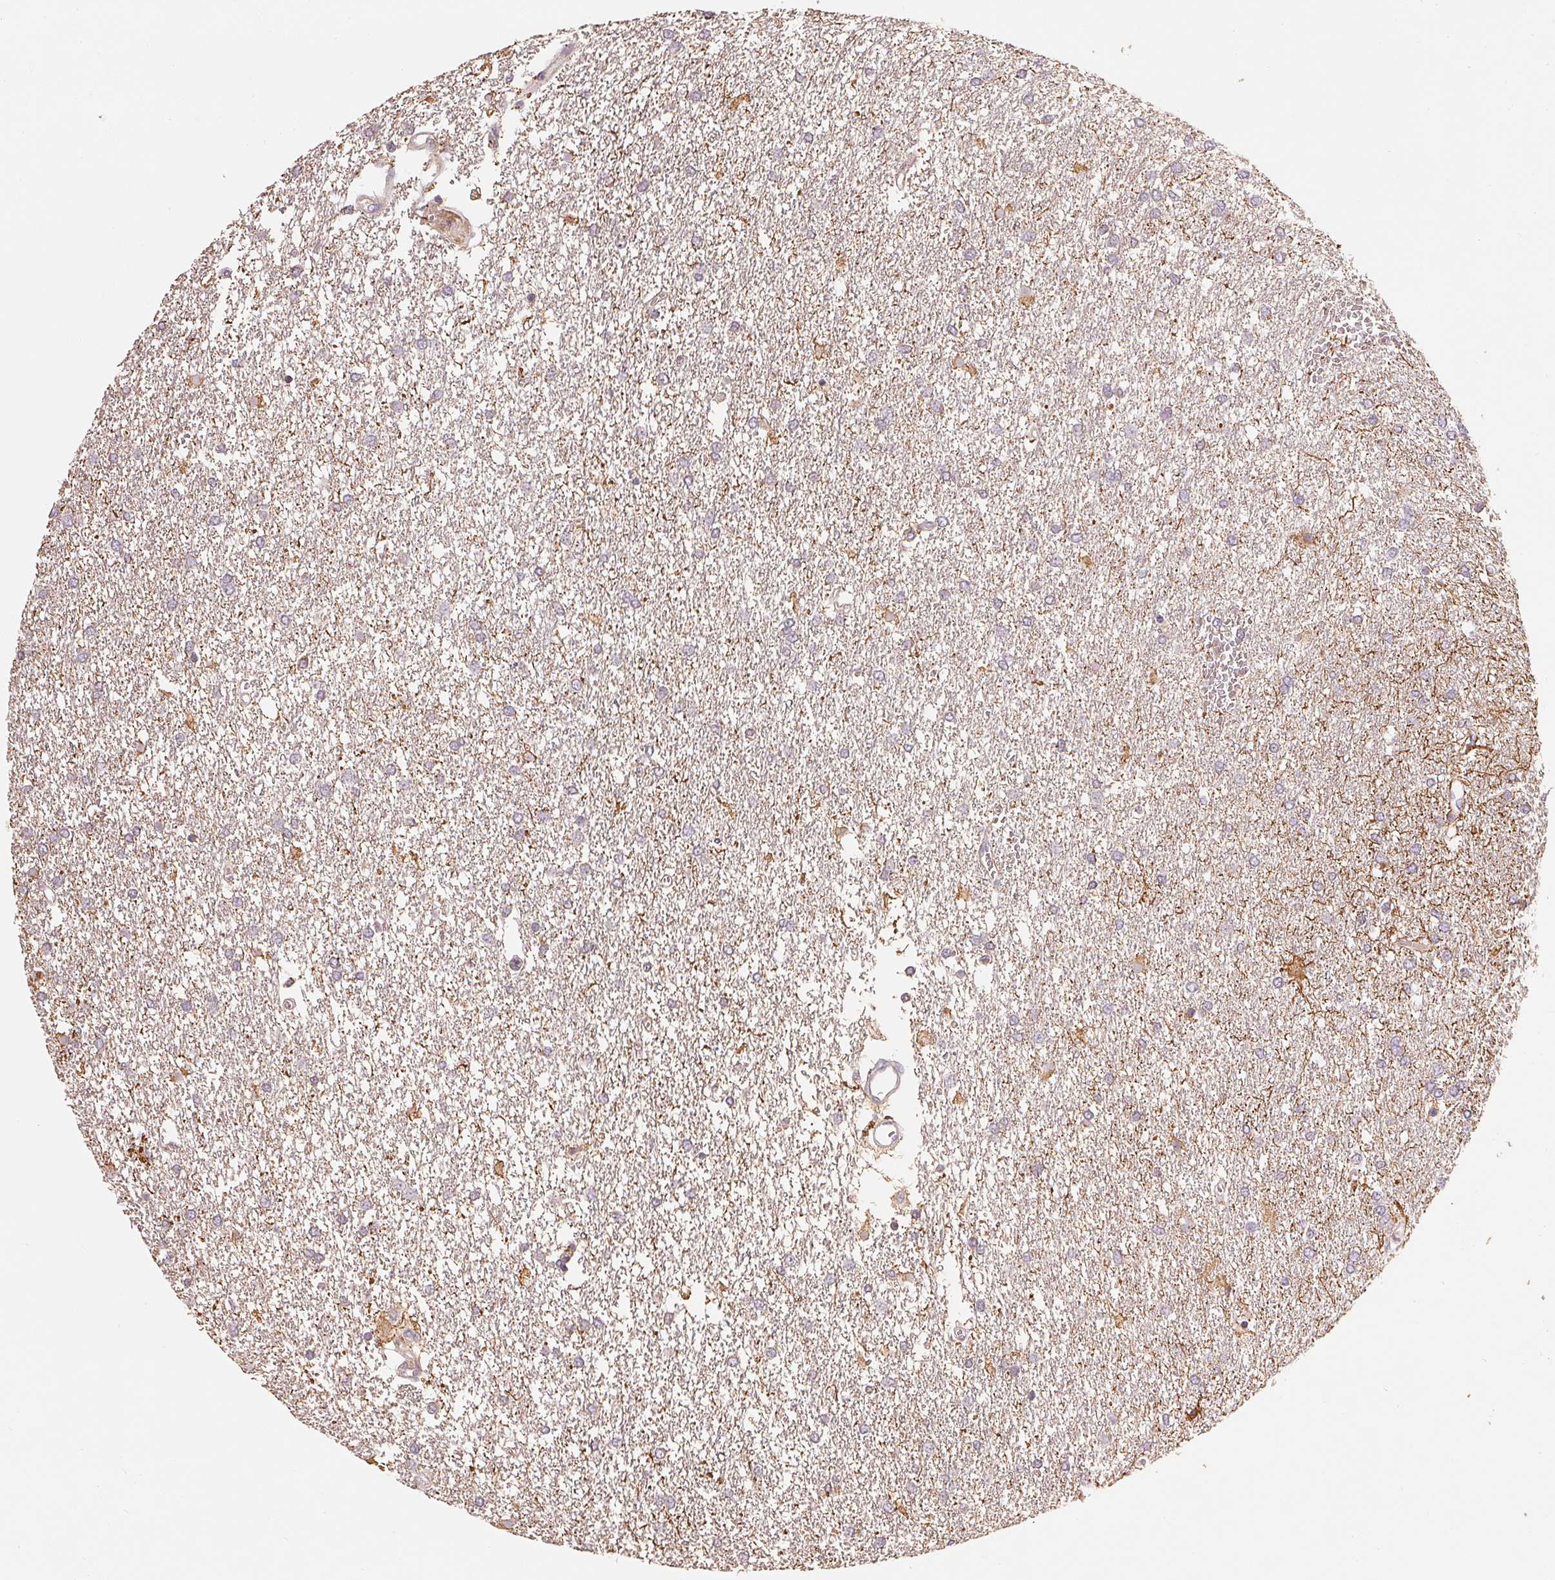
{"staining": {"intensity": "negative", "quantity": "none", "location": "none"}, "tissue": "glioma", "cell_type": "Tumor cells", "image_type": "cancer", "snomed": [{"axis": "morphology", "description": "Glioma, malignant, High grade"}, {"axis": "topography", "description": "Brain"}], "caption": "Immunohistochemical staining of glioma exhibits no significant expression in tumor cells.", "gene": "NCOA4", "patient": {"sex": "female", "age": 61}}